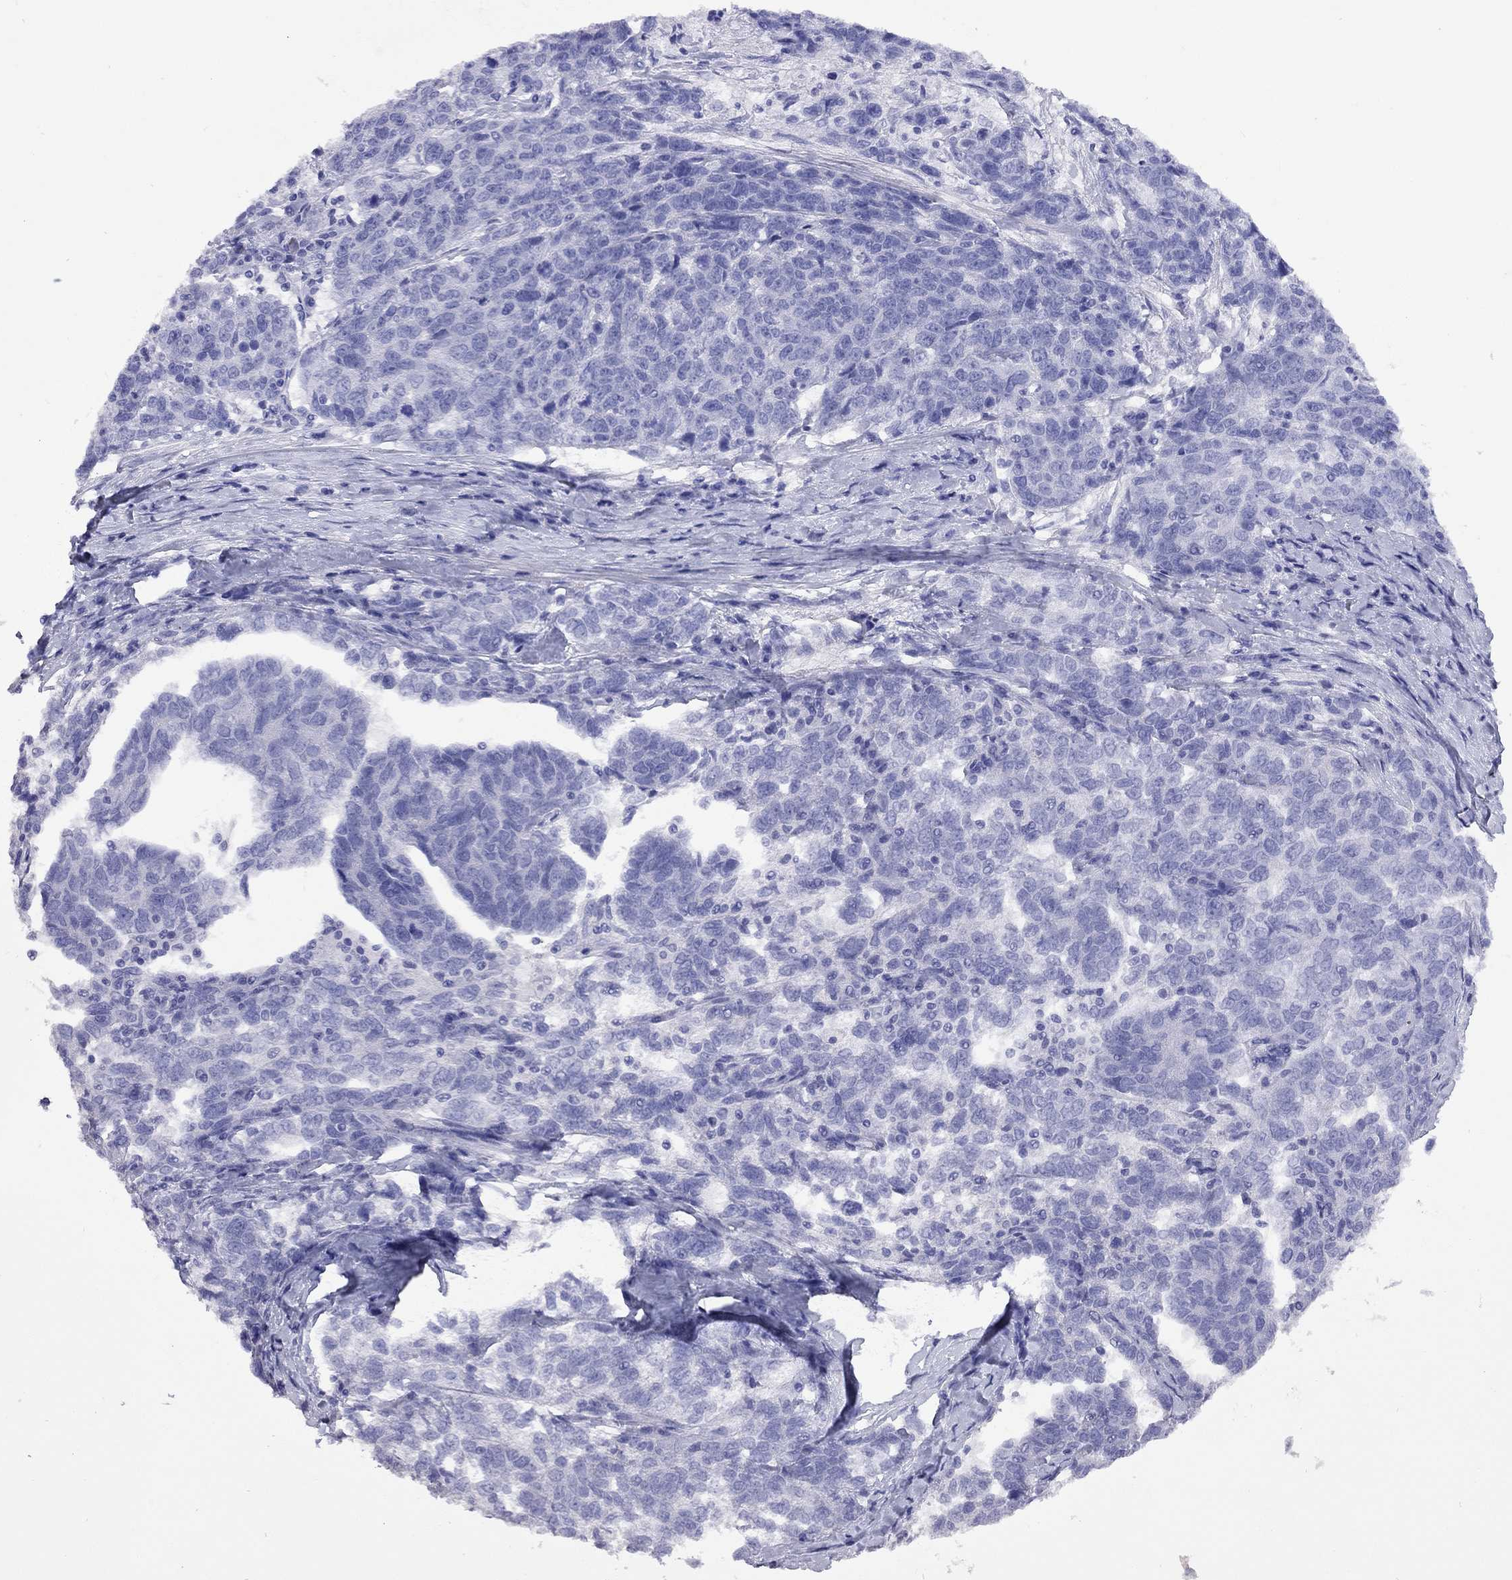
{"staining": {"intensity": "negative", "quantity": "none", "location": "none"}, "tissue": "ovarian cancer", "cell_type": "Tumor cells", "image_type": "cancer", "snomed": [{"axis": "morphology", "description": "Cystadenocarcinoma, serous, NOS"}, {"axis": "topography", "description": "Ovary"}], "caption": "Immunohistochemistry of serous cystadenocarcinoma (ovarian) displays no expression in tumor cells.", "gene": "KIAA2012", "patient": {"sex": "female", "age": 71}}